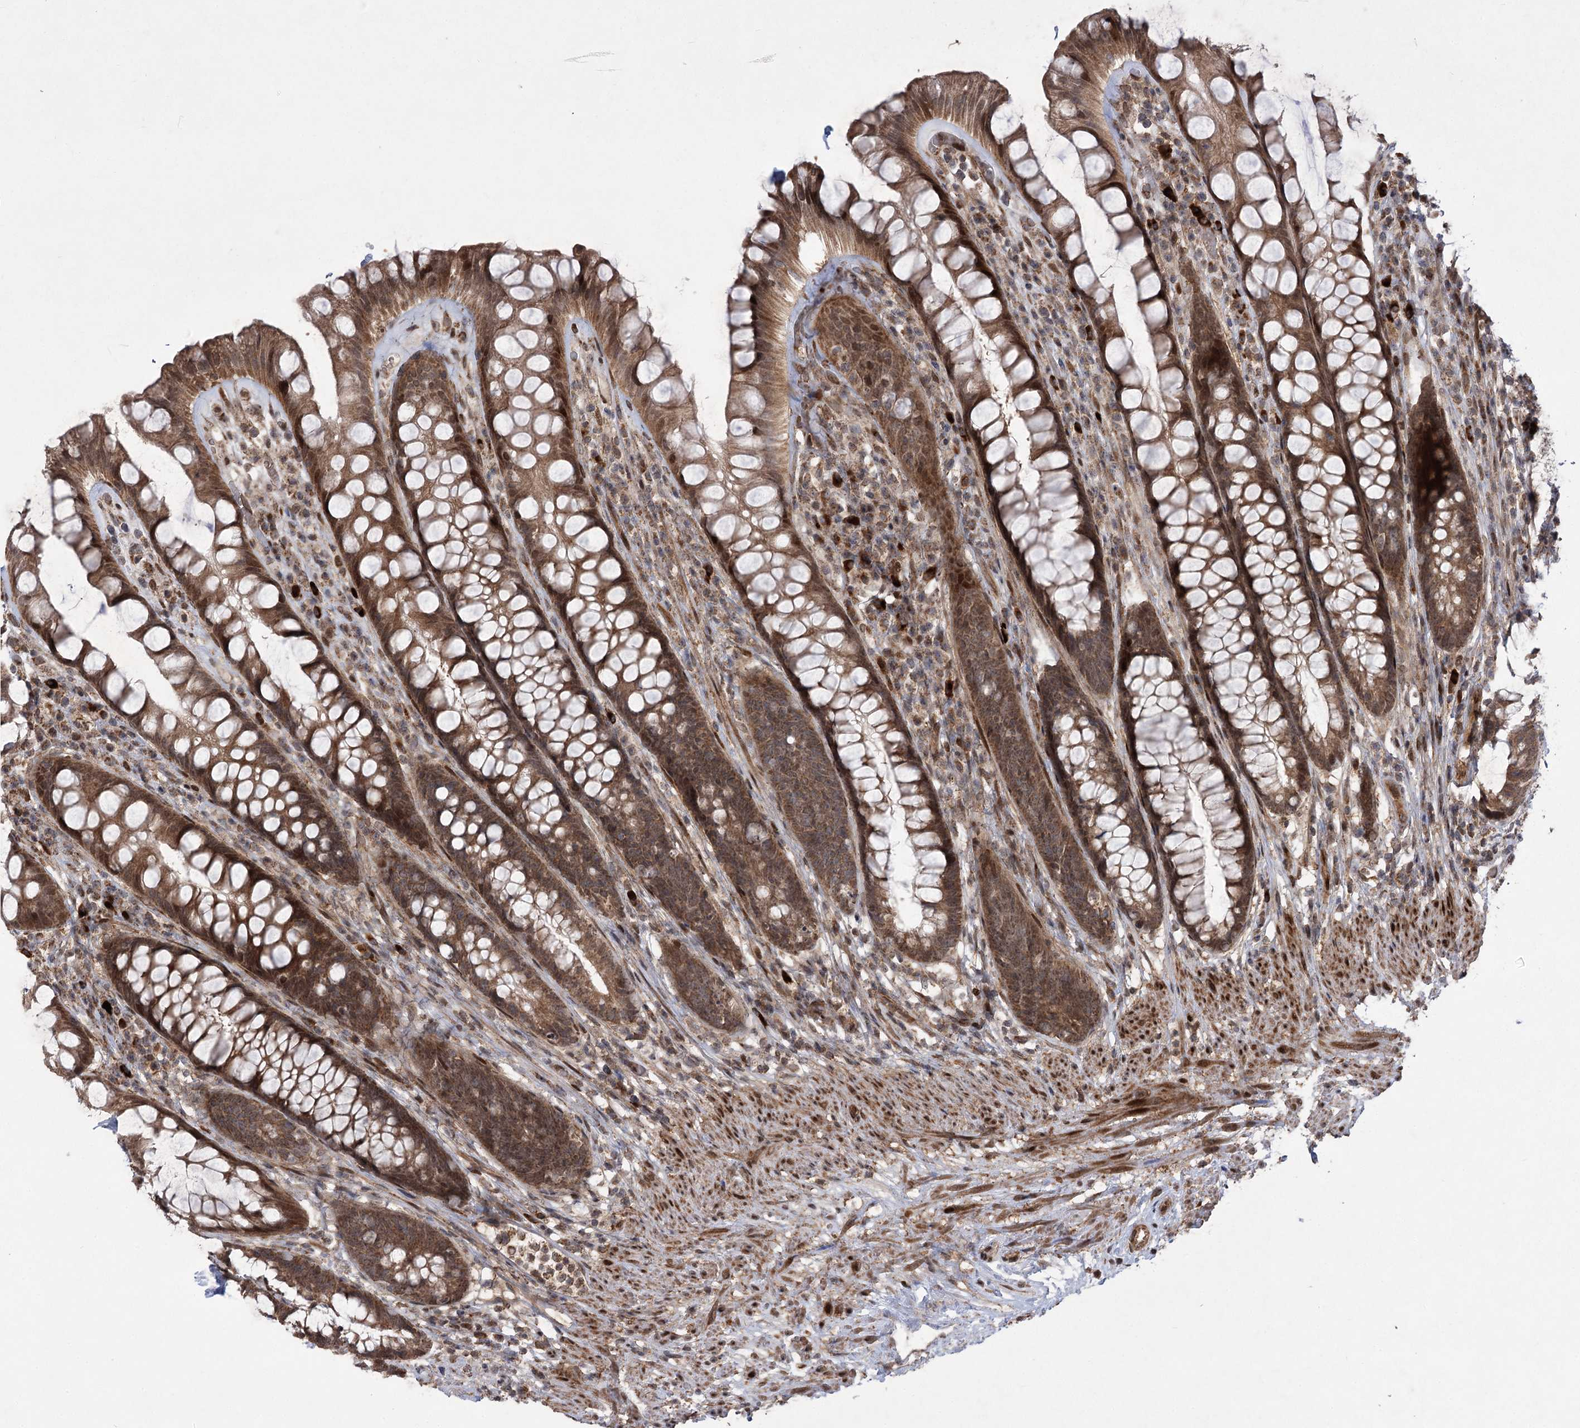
{"staining": {"intensity": "moderate", "quantity": ">75%", "location": "cytoplasmic/membranous,nuclear"}, "tissue": "rectum", "cell_type": "Glandular cells", "image_type": "normal", "snomed": [{"axis": "morphology", "description": "Normal tissue, NOS"}, {"axis": "topography", "description": "Rectum"}], "caption": "Immunohistochemistry histopathology image of unremarkable human rectum stained for a protein (brown), which shows medium levels of moderate cytoplasmic/membranous,nuclear expression in approximately >75% of glandular cells.", "gene": "TENM2", "patient": {"sex": "male", "age": 74}}